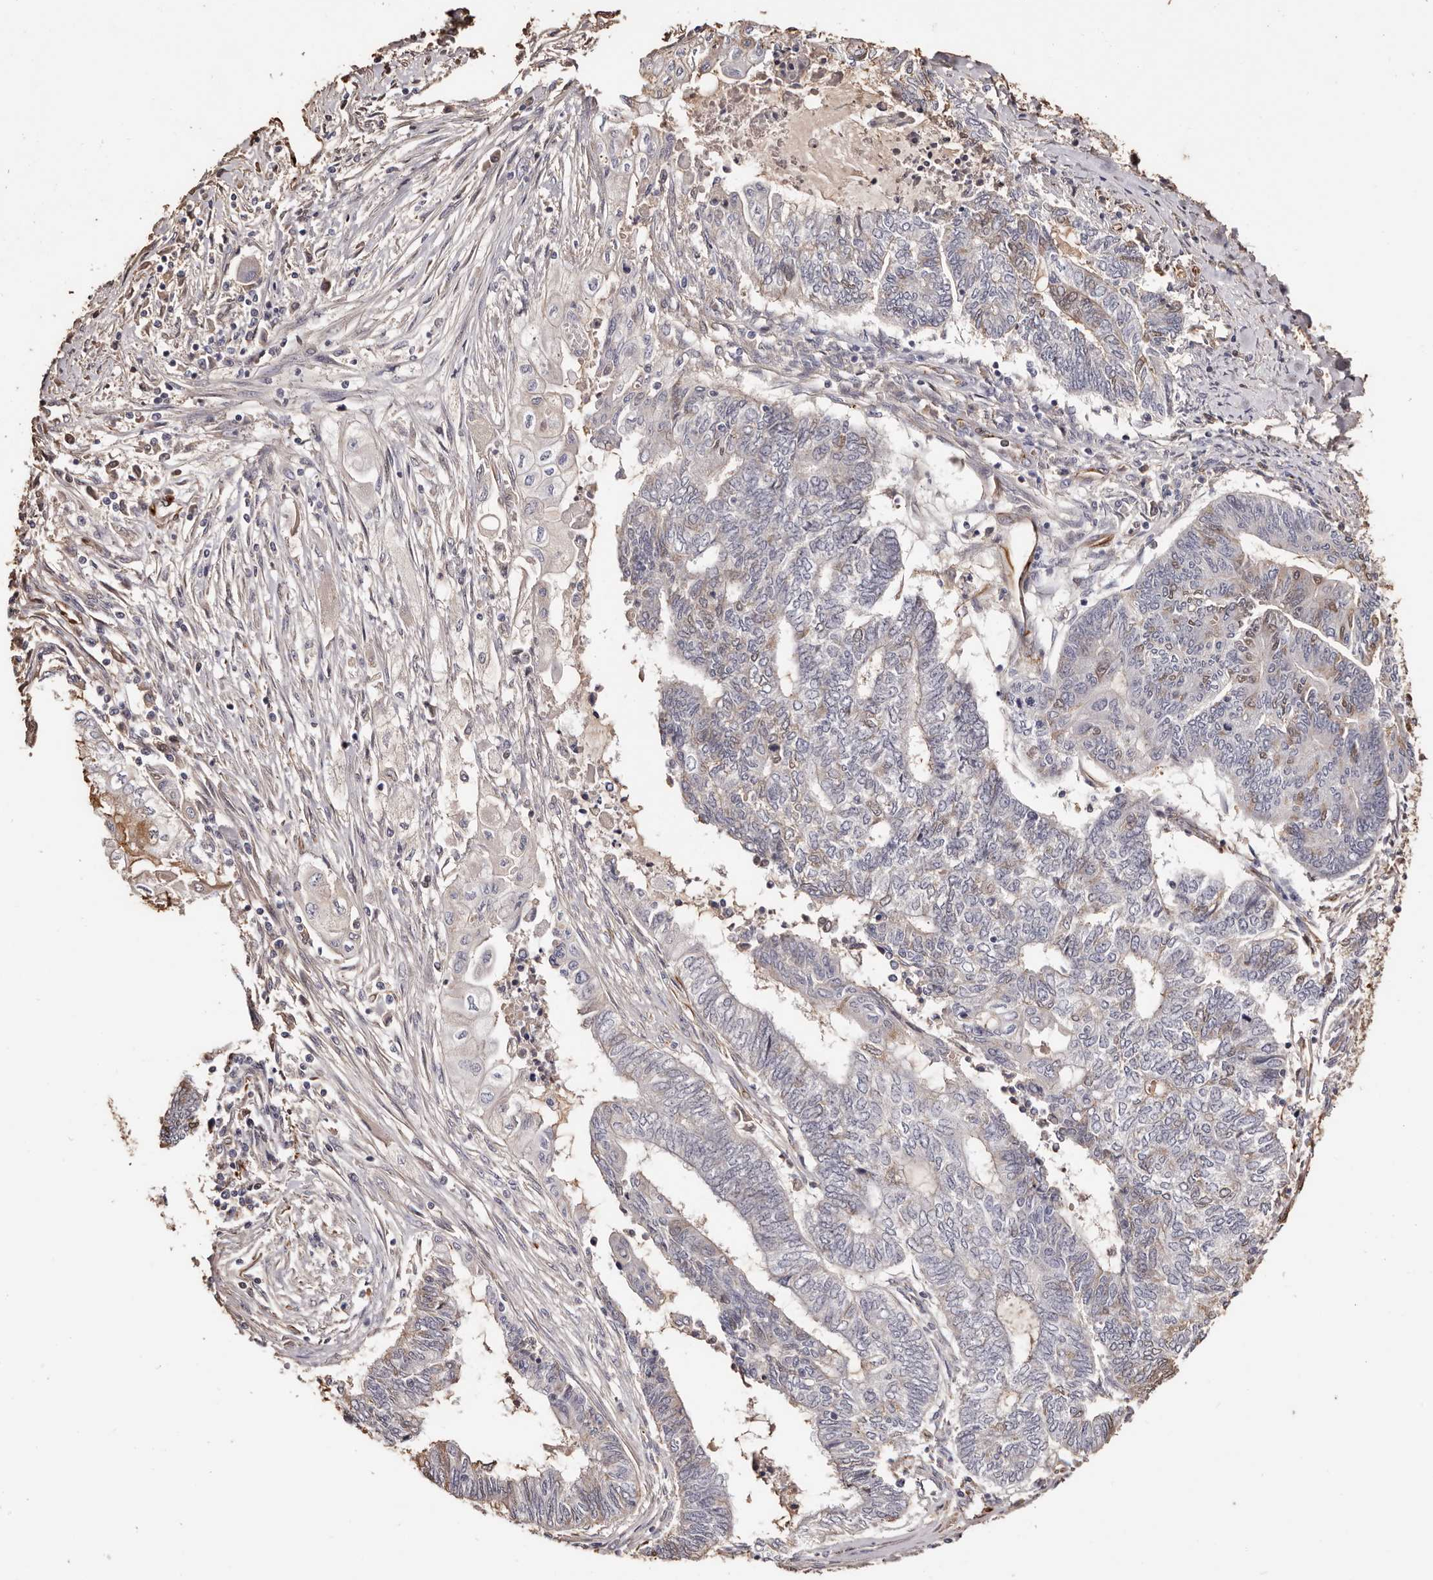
{"staining": {"intensity": "weak", "quantity": "<25%", "location": "cytoplasmic/membranous"}, "tissue": "endometrial cancer", "cell_type": "Tumor cells", "image_type": "cancer", "snomed": [{"axis": "morphology", "description": "Adenocarcinoma, NOS"}, {"axis": "topography", "description": "Uterus"}, {"axis": "topography", "description": "Endometrium"}], "caption": "This is an IHC photomicrograph of human adenocarcinoma (endometrial). There is no staining in tumor cells.", "gene": "ZNF557", "patient": {"sex": "female", "age": 70}}